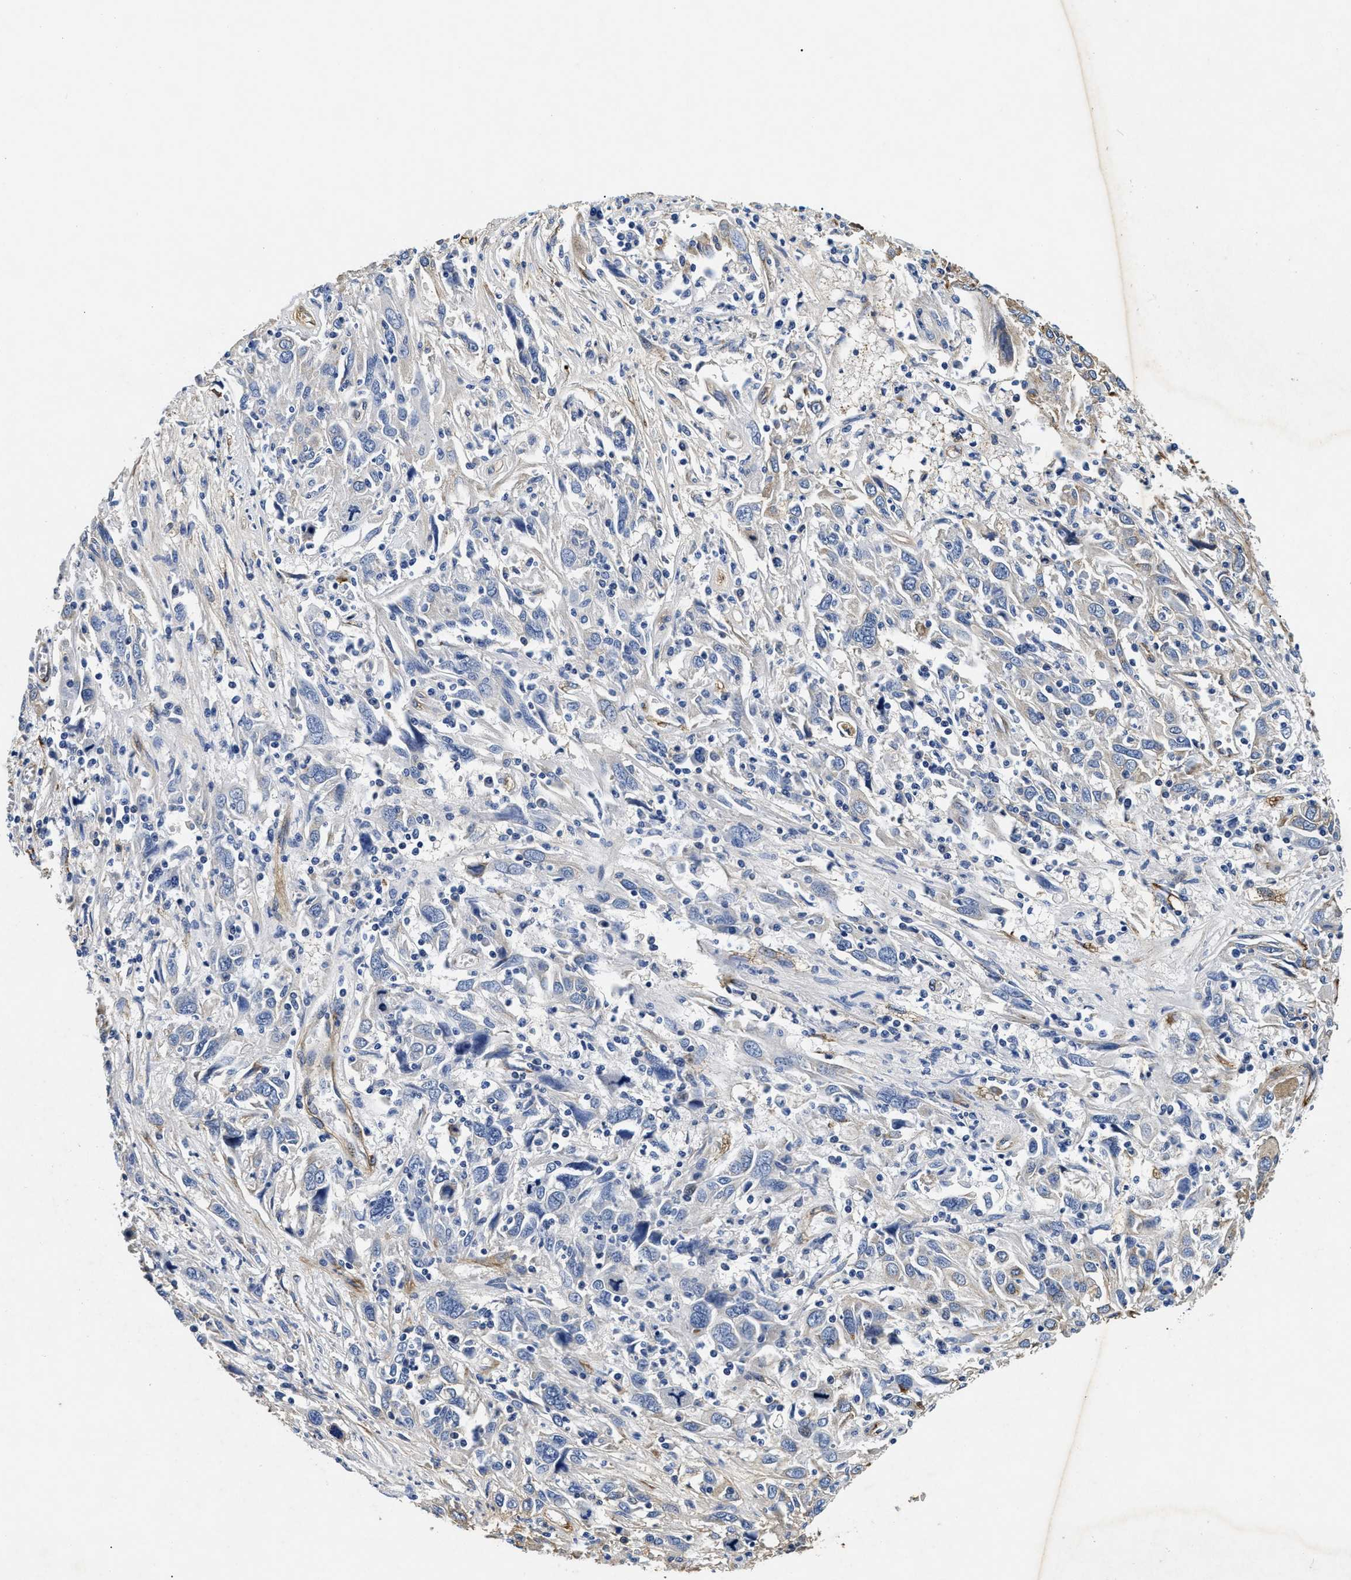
{"staining": {"intensity": "negative", "quantity": "none", "location": "none"}, "tissue": "cervical cancer", "cell_type": "Tumor cells", "image_type": "cancer", "snomed": [{"axis": "morphology", "description": "Squamous cell carcinoma, NOS"}, {"axis": "topography", "description": "Cervix"}], "caption": "Immunohistochemistry histopathology image of neoplastic tissue: cervical squamous cell carcinoma stained with DAB (3,3'-diaminobenzidine) reveals no significant protein positivity in tumor cells. (Stains: DAB IHC with hematoxylin counter stain, Microscopy: brightfield microscopy at high magnification).", "gene": "LAMA3", "patient": {"sex": "female", "age": 46}}